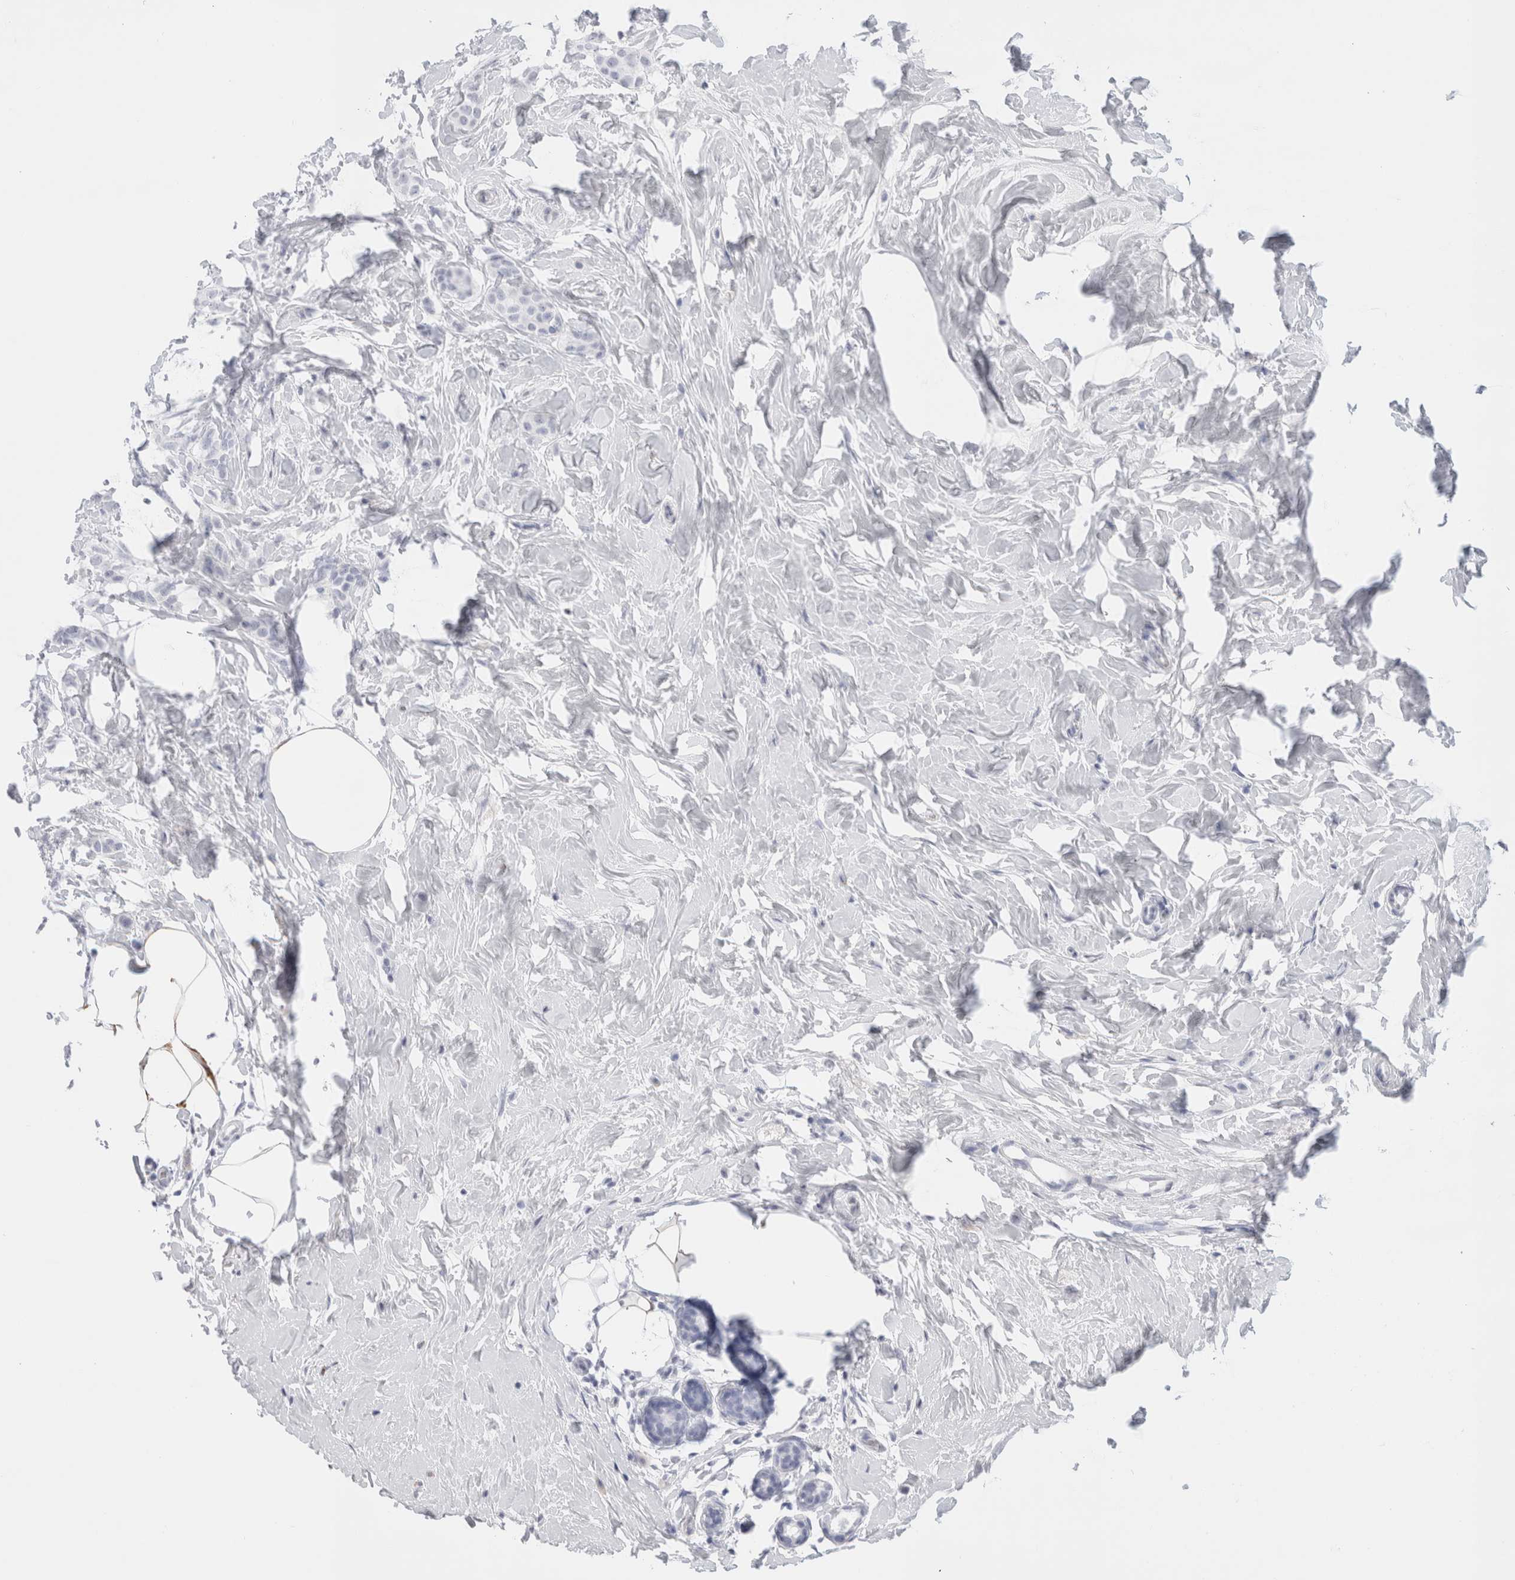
{"staining": {"intensity": "negative", "quantity": "none", "location": "none"}, "tissue": "breast cancer", "cell_type": "Tumor cells", "image_type": "cancer", "snomed": [{"axis": "morphology", "description": "Lobular carcinoma, in situ"}, {"axis": "morphology", "description": "Lobular carcinoma"}, {"axis": "topography", "description": "Breast"}], "caption": "Human lobular carcinoma (breast) stained for a protein using immunohistochemistry shows no expression in tumor cells.", "gene": "MUC15", "patient": {"sex": "female", "age": 41}}